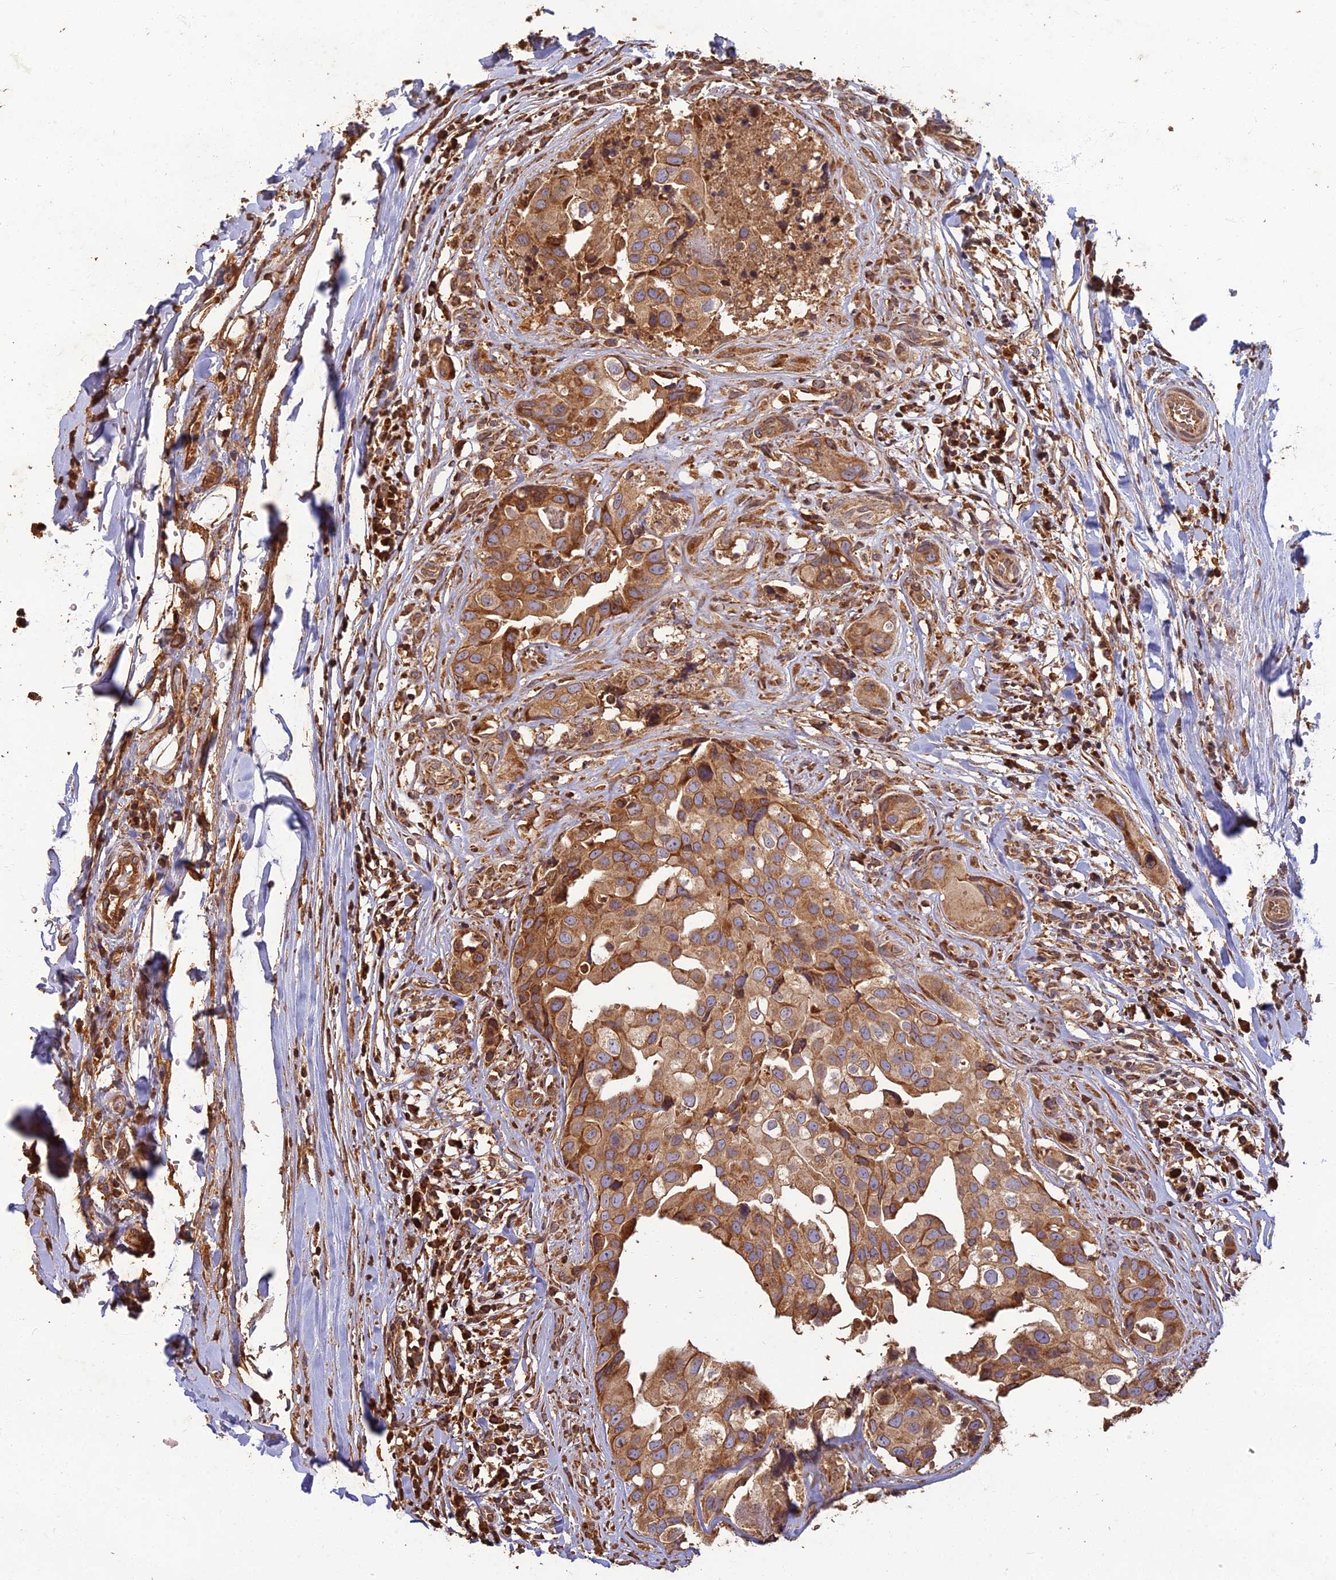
{"staining": {"intensity": "moderate", "quantity": ">75%", "location": "cytoplasmic/membranous"}, "tissue": "head and neck cancer", "cell_type": "Tumor cells", "image_type": "cancer", "snomed": [{"axis": "morphology", "description": "Adenocarcinoma, NOS"}, {"axis": "morphology", "description": "Adenocarcinoma, metastatic, NOS"}, {"axis": "topography", "description": "Head-Neck"}], "caption": "Protein analysis of metastatic adenocarcinoma (head and neck) tissue displays moderate cytoplasmic/membranous staining in approximately >75% of tumor cells. The protein is shown in brown color, while the nuclei are stained blue.", "gene": "CORO1C", "patient": {"sex": "male", "age": 75}}